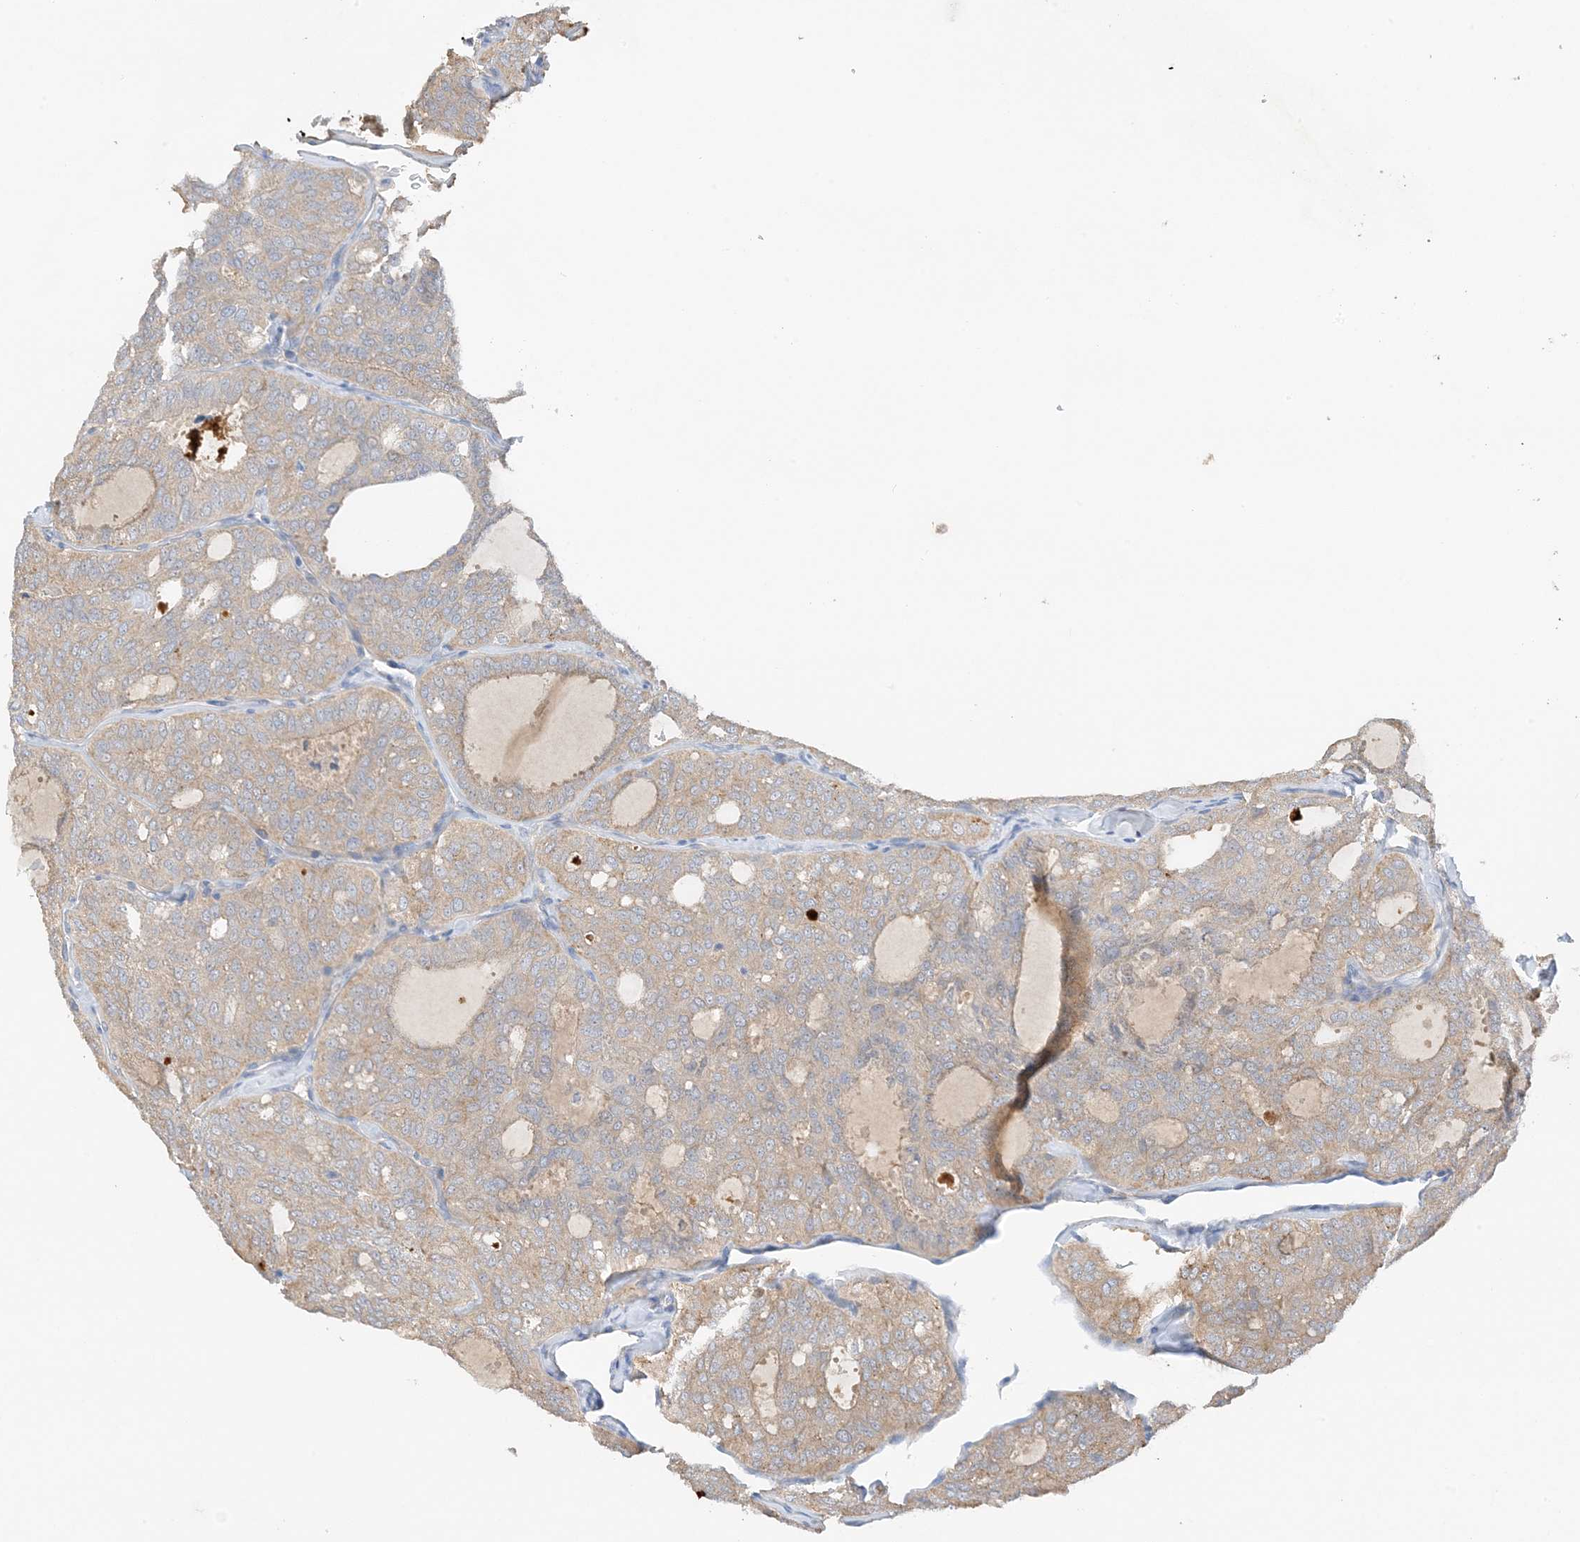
{"staining": {"intensity": "weak", "quantity": "25%-75%", "location": "cytoplasmic/membranous"}, "tissue": "thyroid cancer", "cell_type": "Tumor cells", "image_type": "cancer", "snomed": [{"axis": "morphology", "description": "Follicular adenoma carcinoma, NOS"}, {"axis": "topography", "description": "Thyroid gland"}], "caption": "Weak cytoplasmic/membranous expression is present in approximately 25%-75% of tumor cells in thyroid cancer (follicular adenoma carcinoma).", "gene": "KIFBP", "patient": {"sex": "male", "age": 75}}